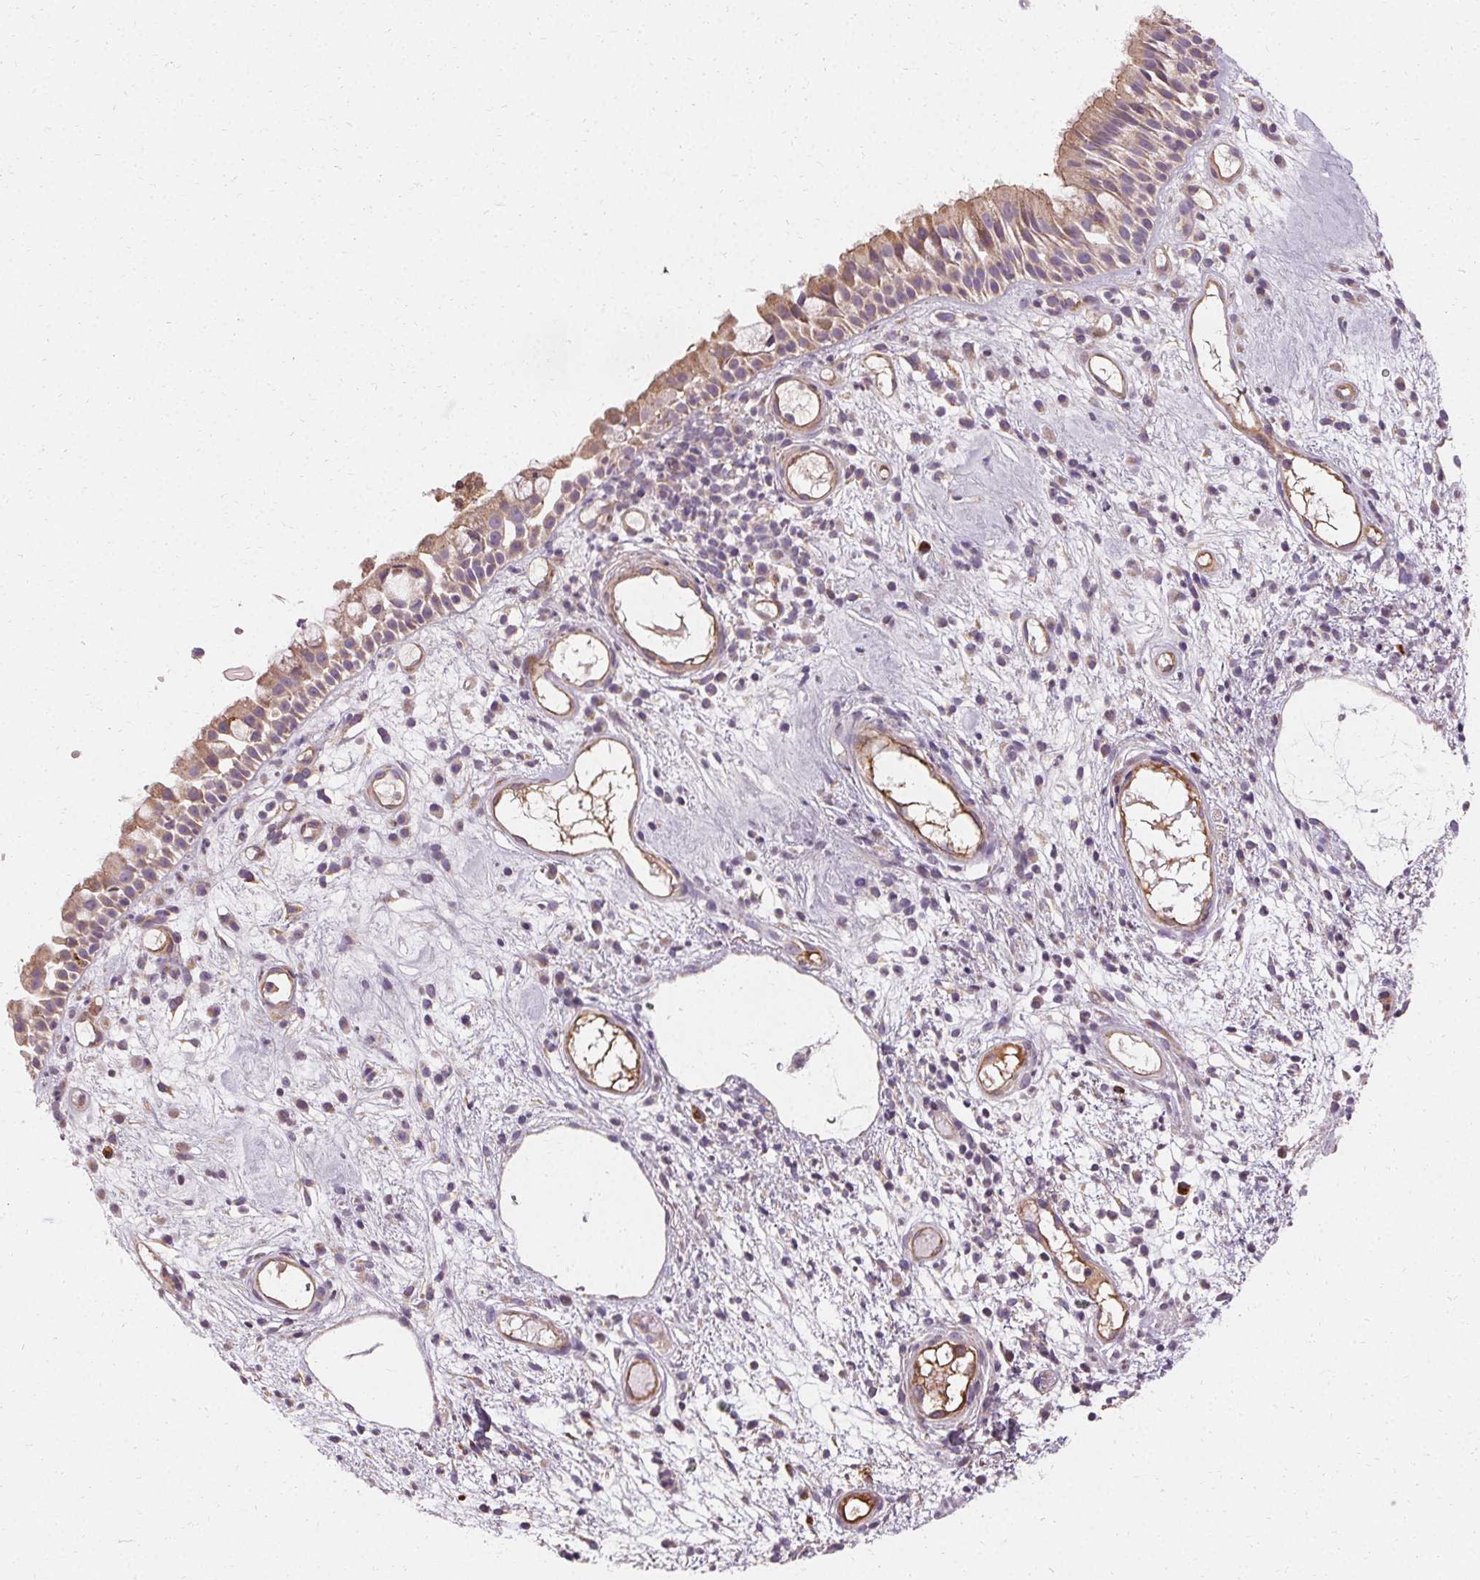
{"staining": {"intensity": "weak", "quantity": ">75%", "location": "cytoplasmic/membranous"}, "tissue": "nasopharynx", "cell_type": "Respiratory epithelial cells", "image_type": "normal", "snomed": [{"axis": "morphology", "description": "Normal tissue, NOS"}, {"axis": "morphology", "description": "Inflammation, NOS"}, {"axis": "topography", "description": "Nasopharynx"}], "caption": "Immunohistochemistry (DAB) staining of benign nasopharynx shows weak cytoplasmic/membranous protein expression in about >75% of respiratory epithelial cells.", "gene": "APLP1", "patient": {"sex": "male", "age": 54}}